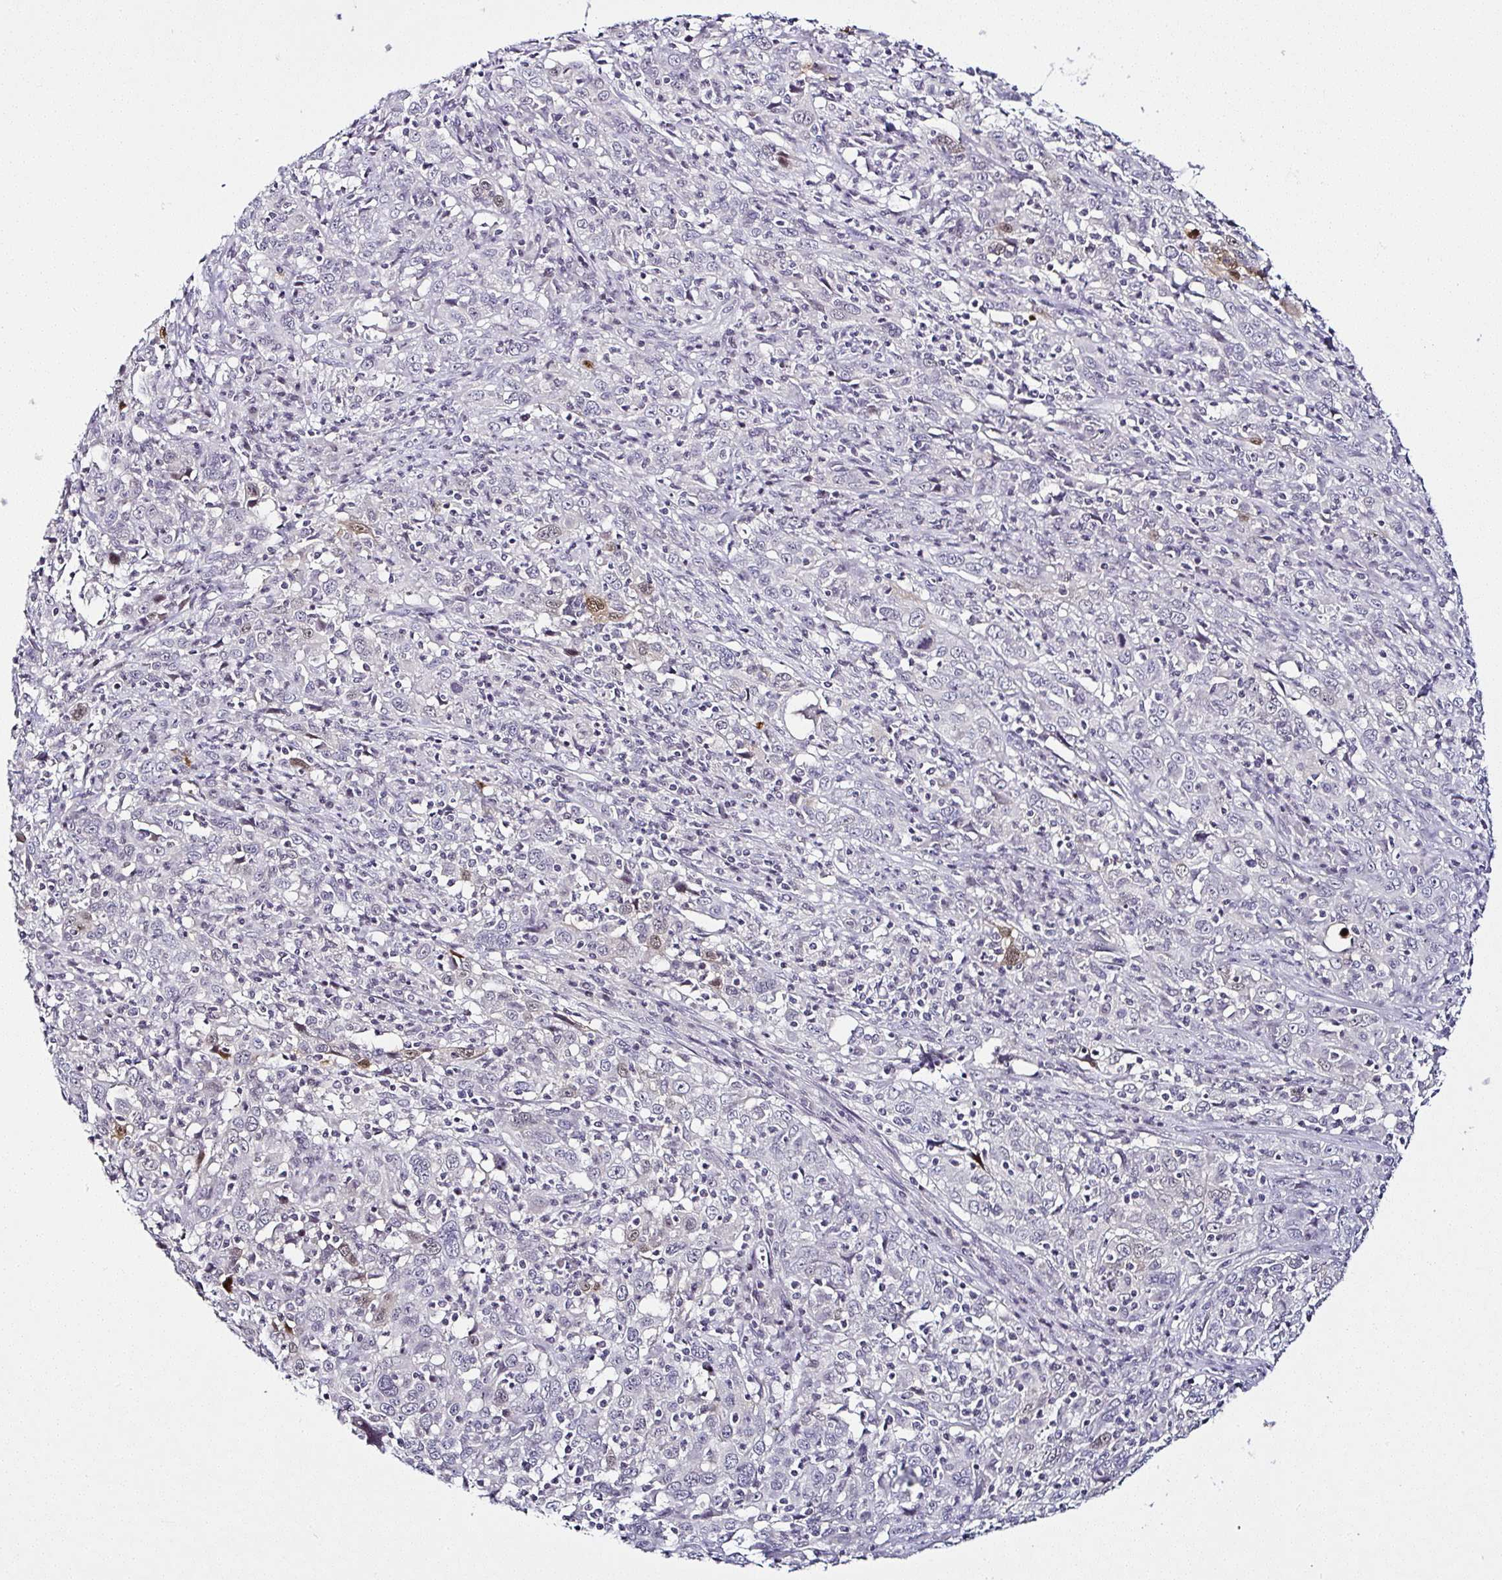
{"staining": {"intensity": "moderate", "quantity": "<25%", "location": "nuclear"}, "tissue": "cervical cancer", "cell_type": "Tumor cells", "image_type": "cancer", "snomed": [{"axis": "morphology", "description": "Squamous cell carcinoma, NOS"}, {"axis": "topography", "description": "Cervix"}], "caption": "Moderate nuclear expression is identified in about <25% of tumor cells in cervical squamous cell carcinoma. The protein of interest is shown in brown color, while the nuclei are stained blue.", "gene": "SERPINB3", "patient": {"sex": "female", "age": 46}}